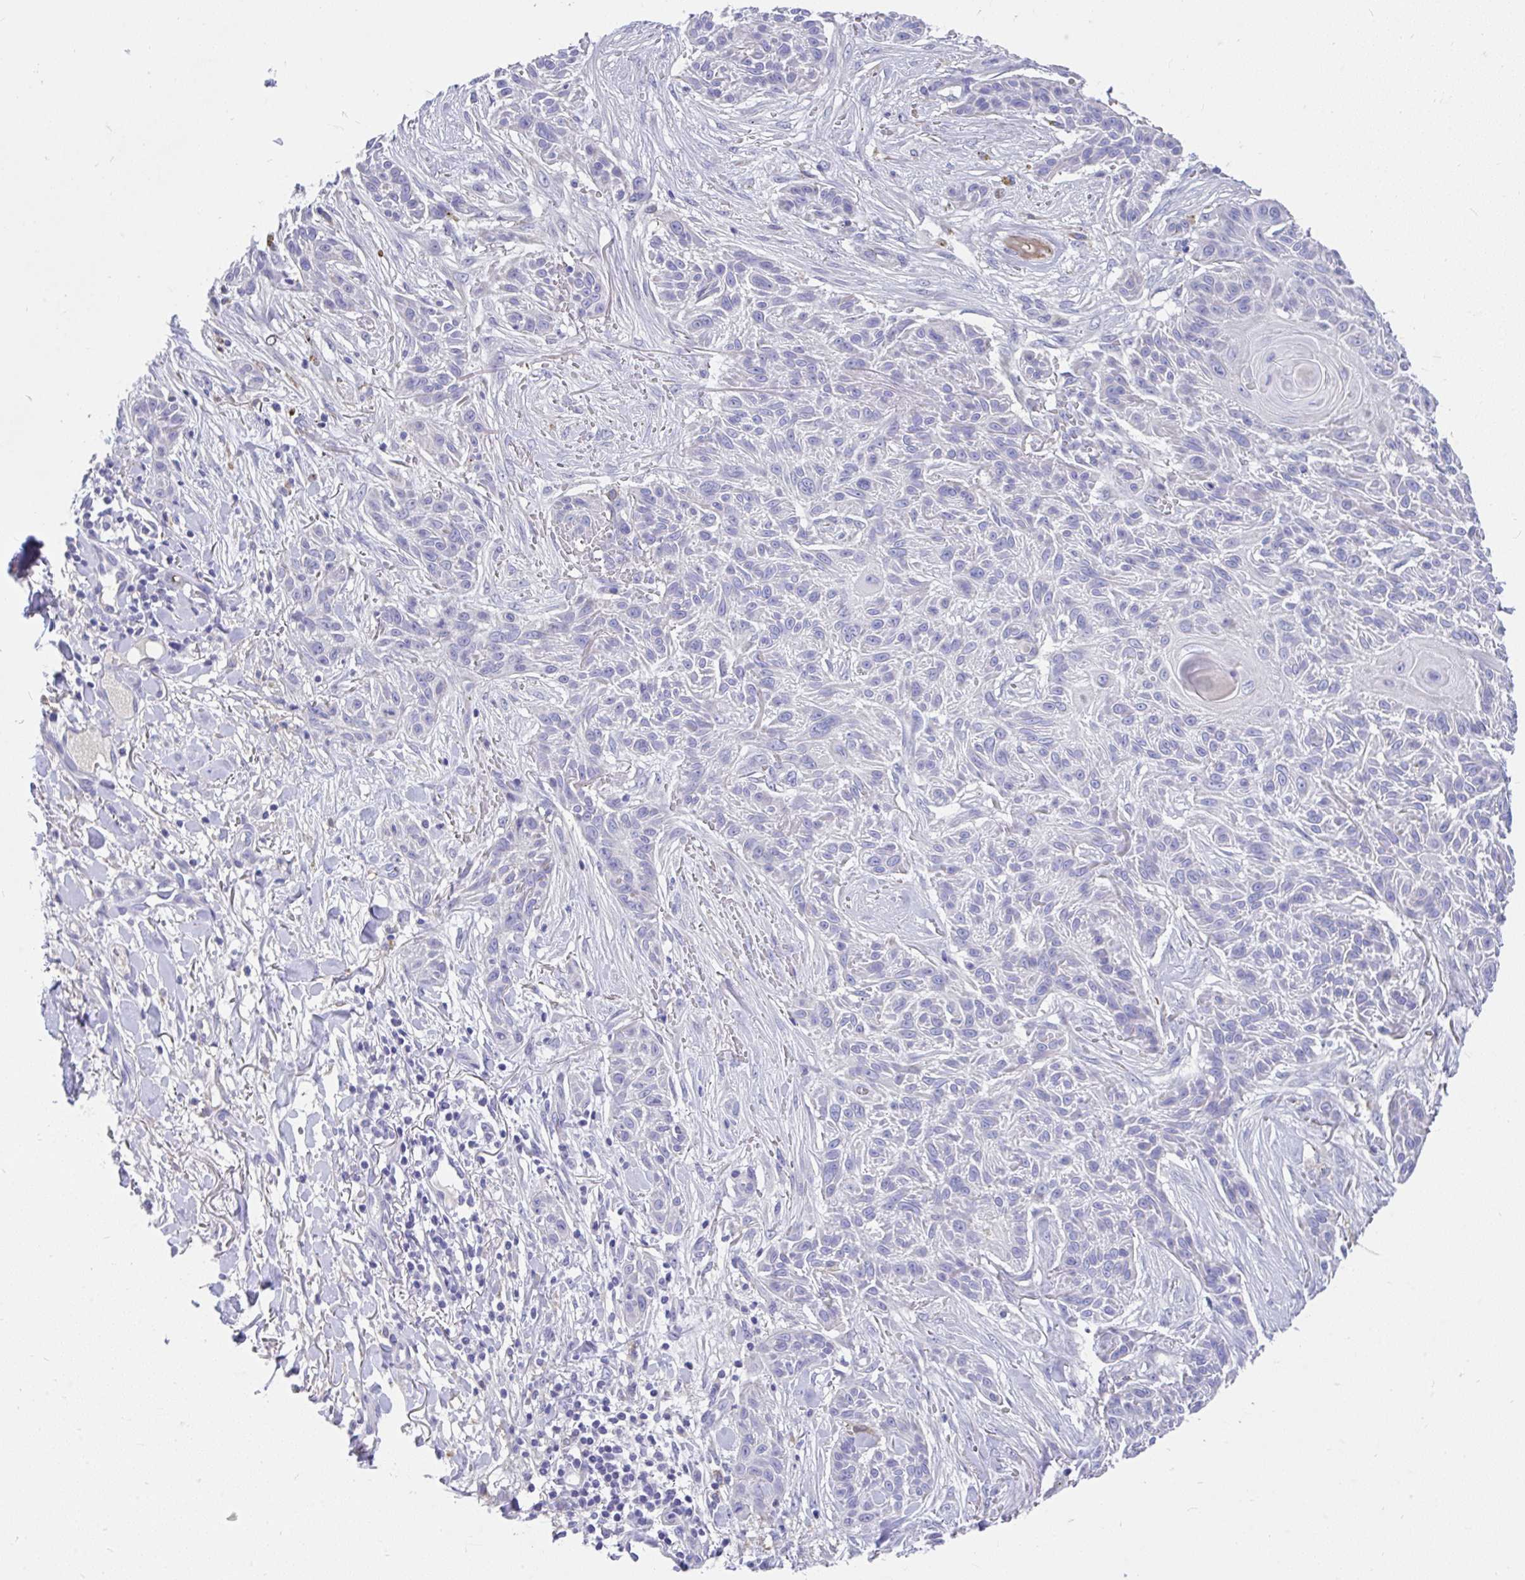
{"staining": {"intensity": "negative", "quantity": "none", "location": "none"}, "tissue": "skin cancer", "cell_type": "Tumor cells", "image_type": "cancer", "snomed": [{"axis": "morphology", "description": "Squamous cell carcinoma, NOS"}, {"axis": "topography", "description": "Skin"}], "caption": "Image shows no protein positivity in tumor cells of squamous cell carcinoma (skin) tissue.", "gene": "CCSAP", "patient": {"sex": "male", "age": 86}}